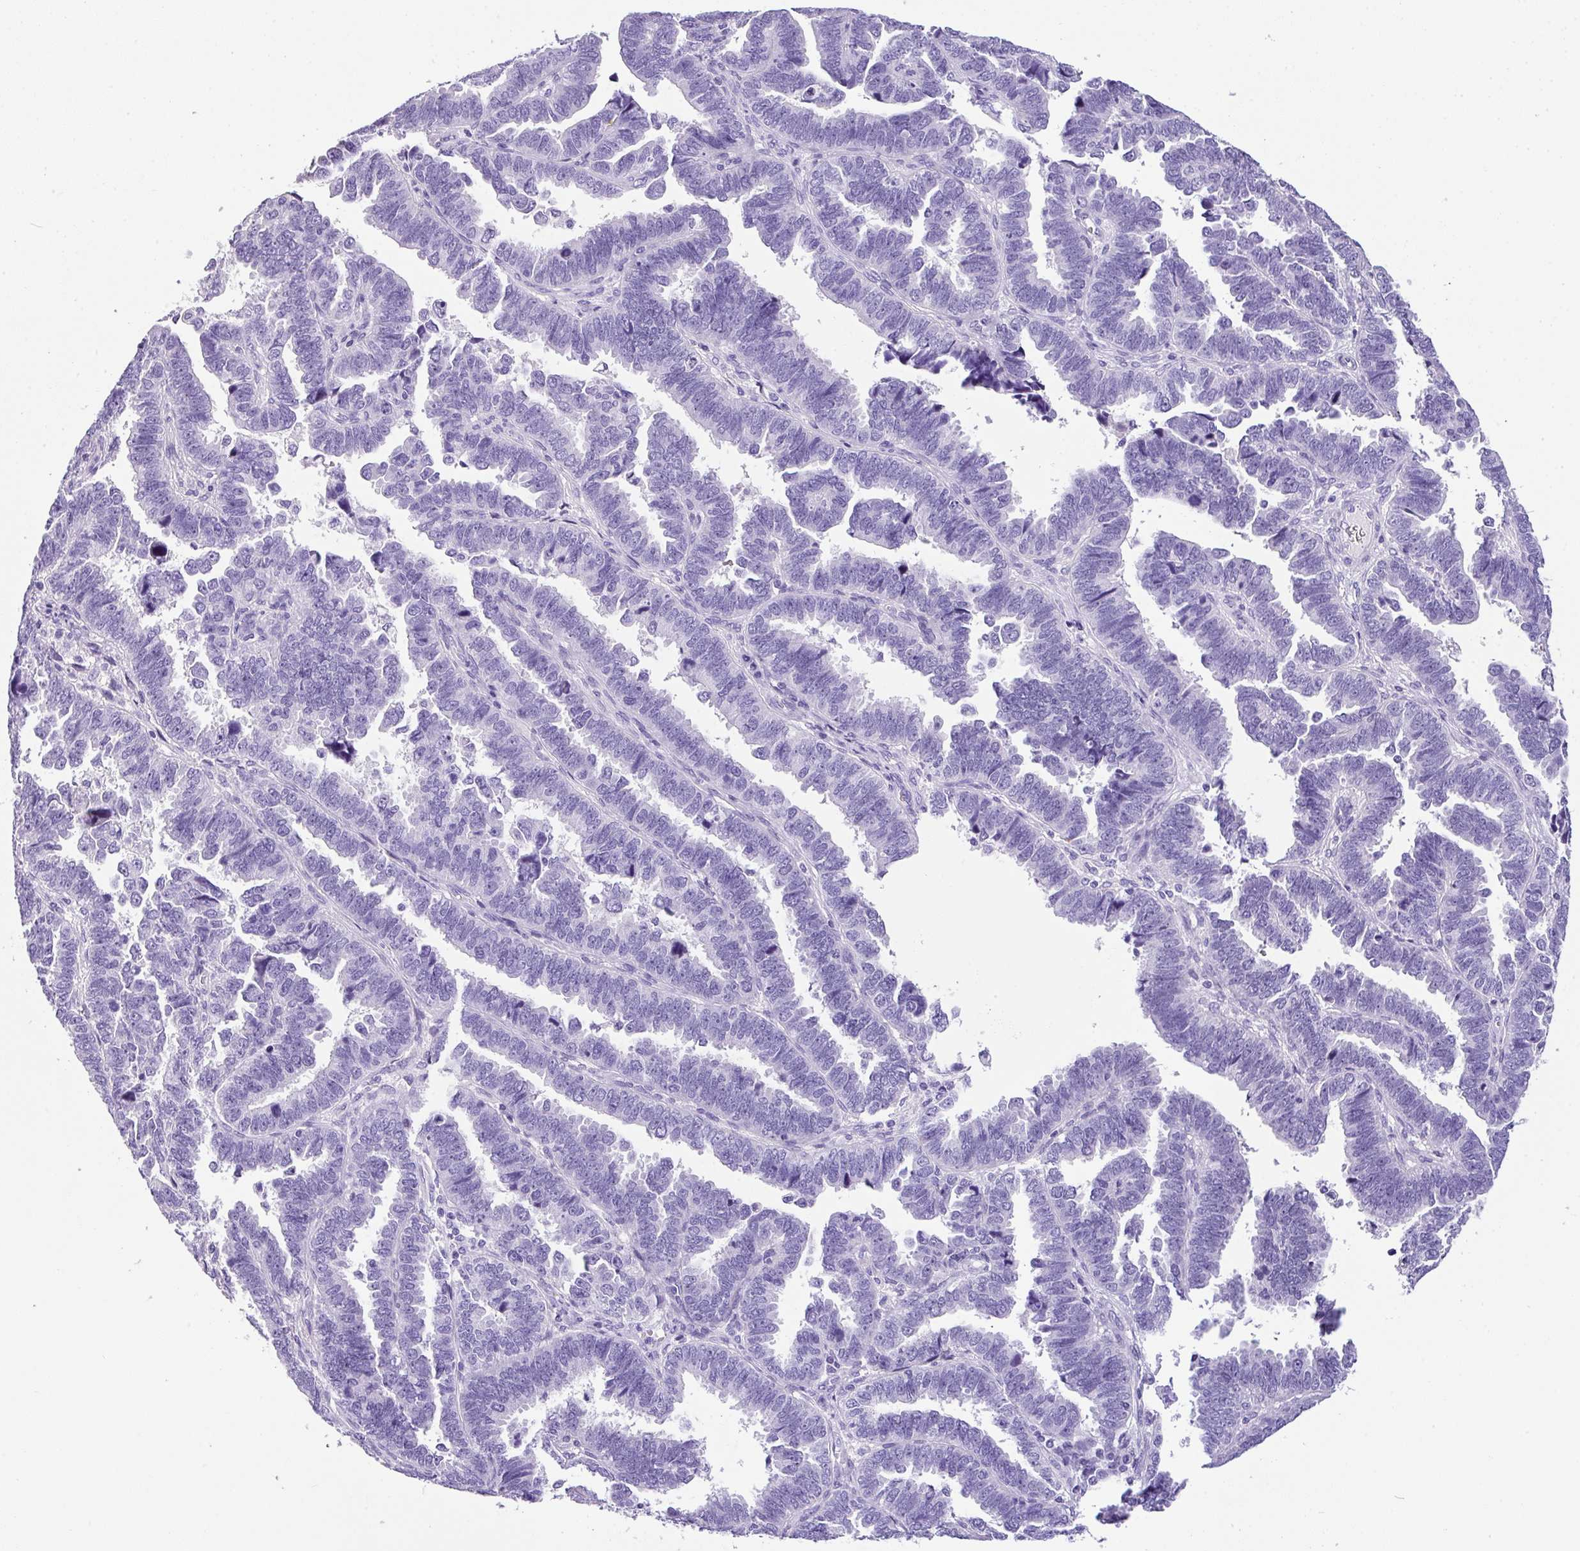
{"staining": {"intensity": "negative", "quantity": "none", "location": "none"}, "tissue": "endometrial cancer", "cell_type": "Tumor cells", "image_type": "cancer", "snomed": [{"axis": "morphology", "description": "Adenocarcinoma, NOS"}, {"axis": "topography", "description": "Endometrium"}], "caption": "Tumor cells are negative for protein expression in human endometrial cancer.", "gene": "MUC21", "patient": {"sex": "female", "age": 75}}